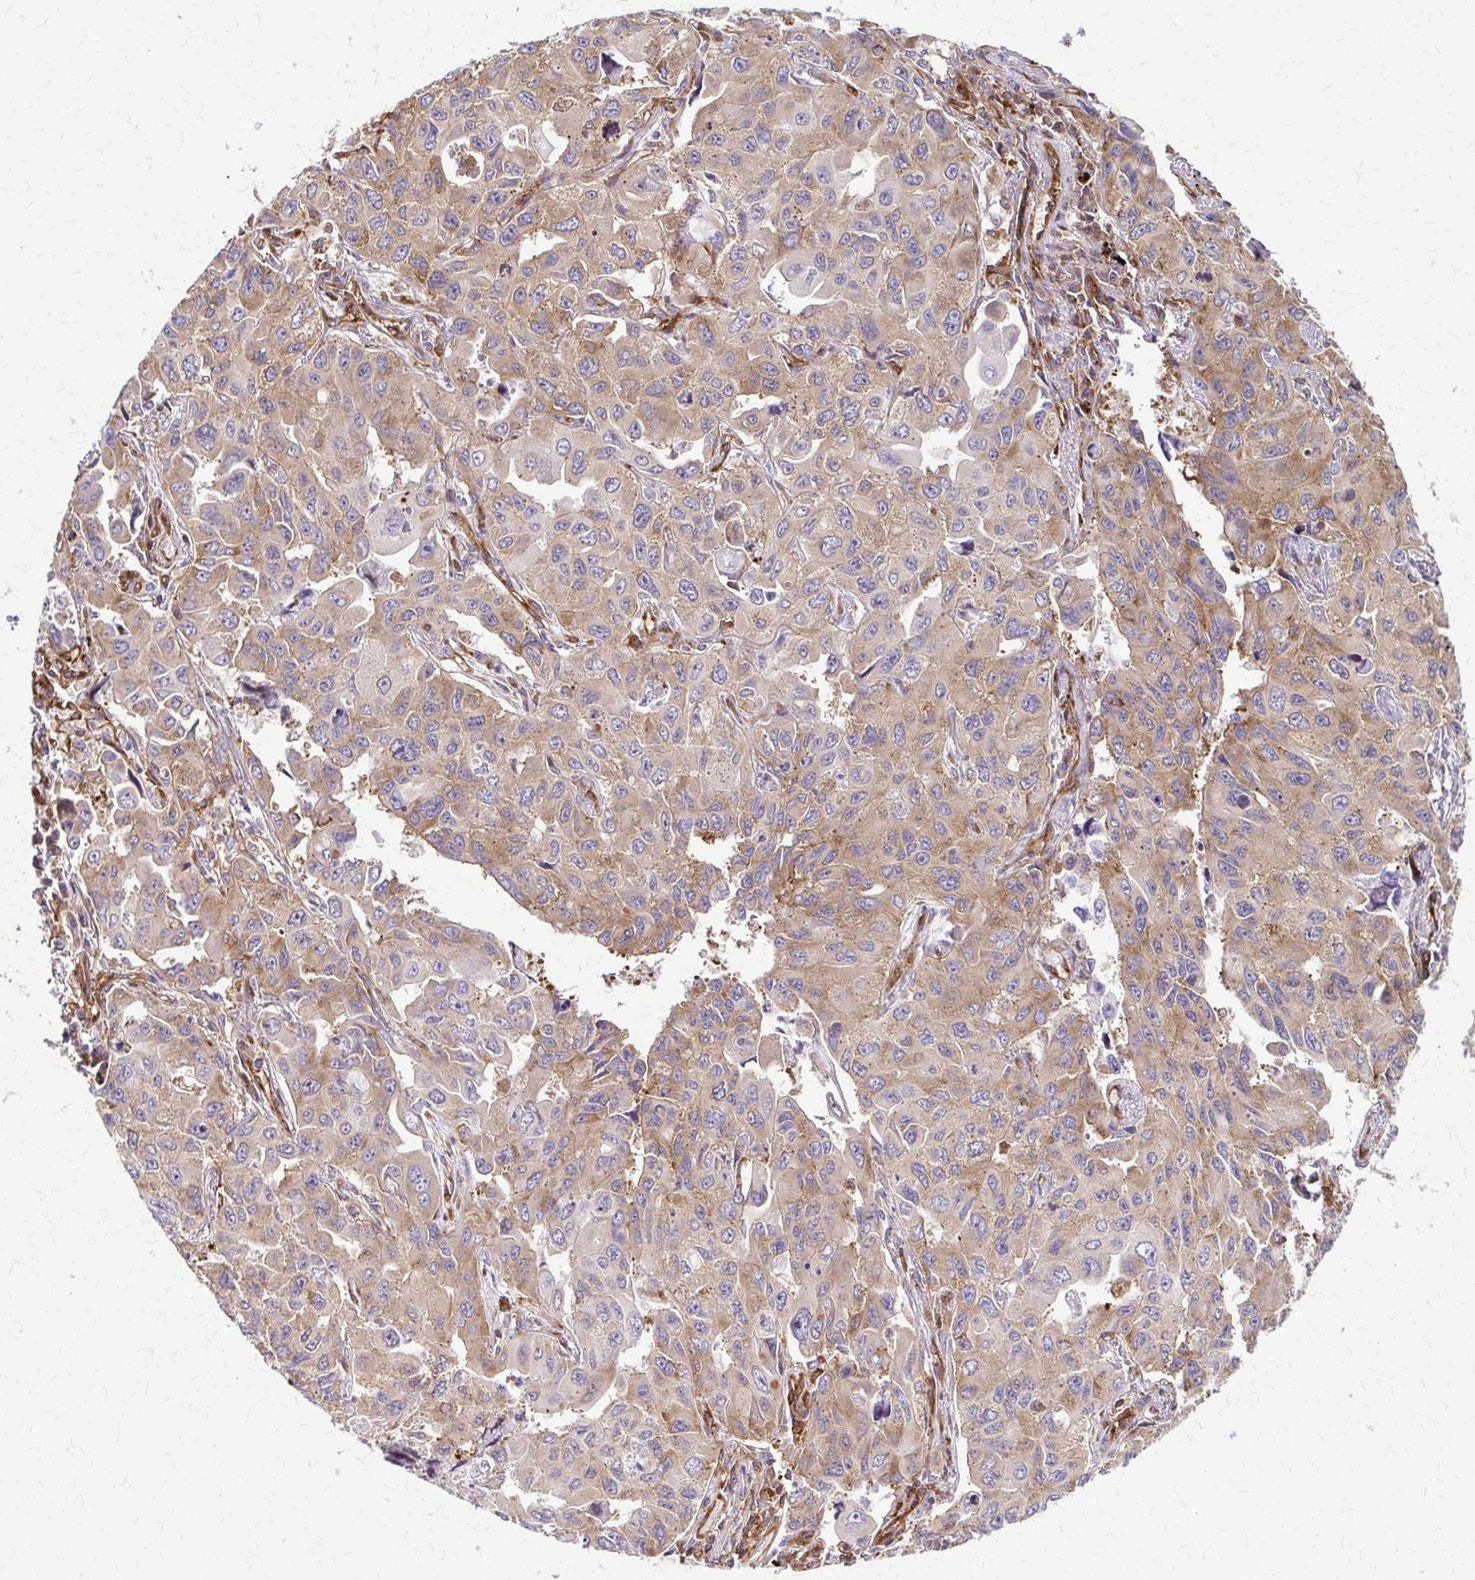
{"staining": {"intensity": "moderate", "quantity": ">75%", "location": "cytoplasmic/membranous"}, "tissue": "lung cancer", "cell_type": "Tumor cells", "image_type": "cancer", "snomed": [{"axis": "morphology", "description": "Adenocarcinoma, NOS"}, {"axis": "topography", "description": "Lung"}], "caption": "Lung cancer (adenocarcinoma) stained for a protein exhibits moderate cytoplasmic/membranous positivity in tumor cells.", "gene": "WASF2", "patient": {"sex": "male", "age": 64}}